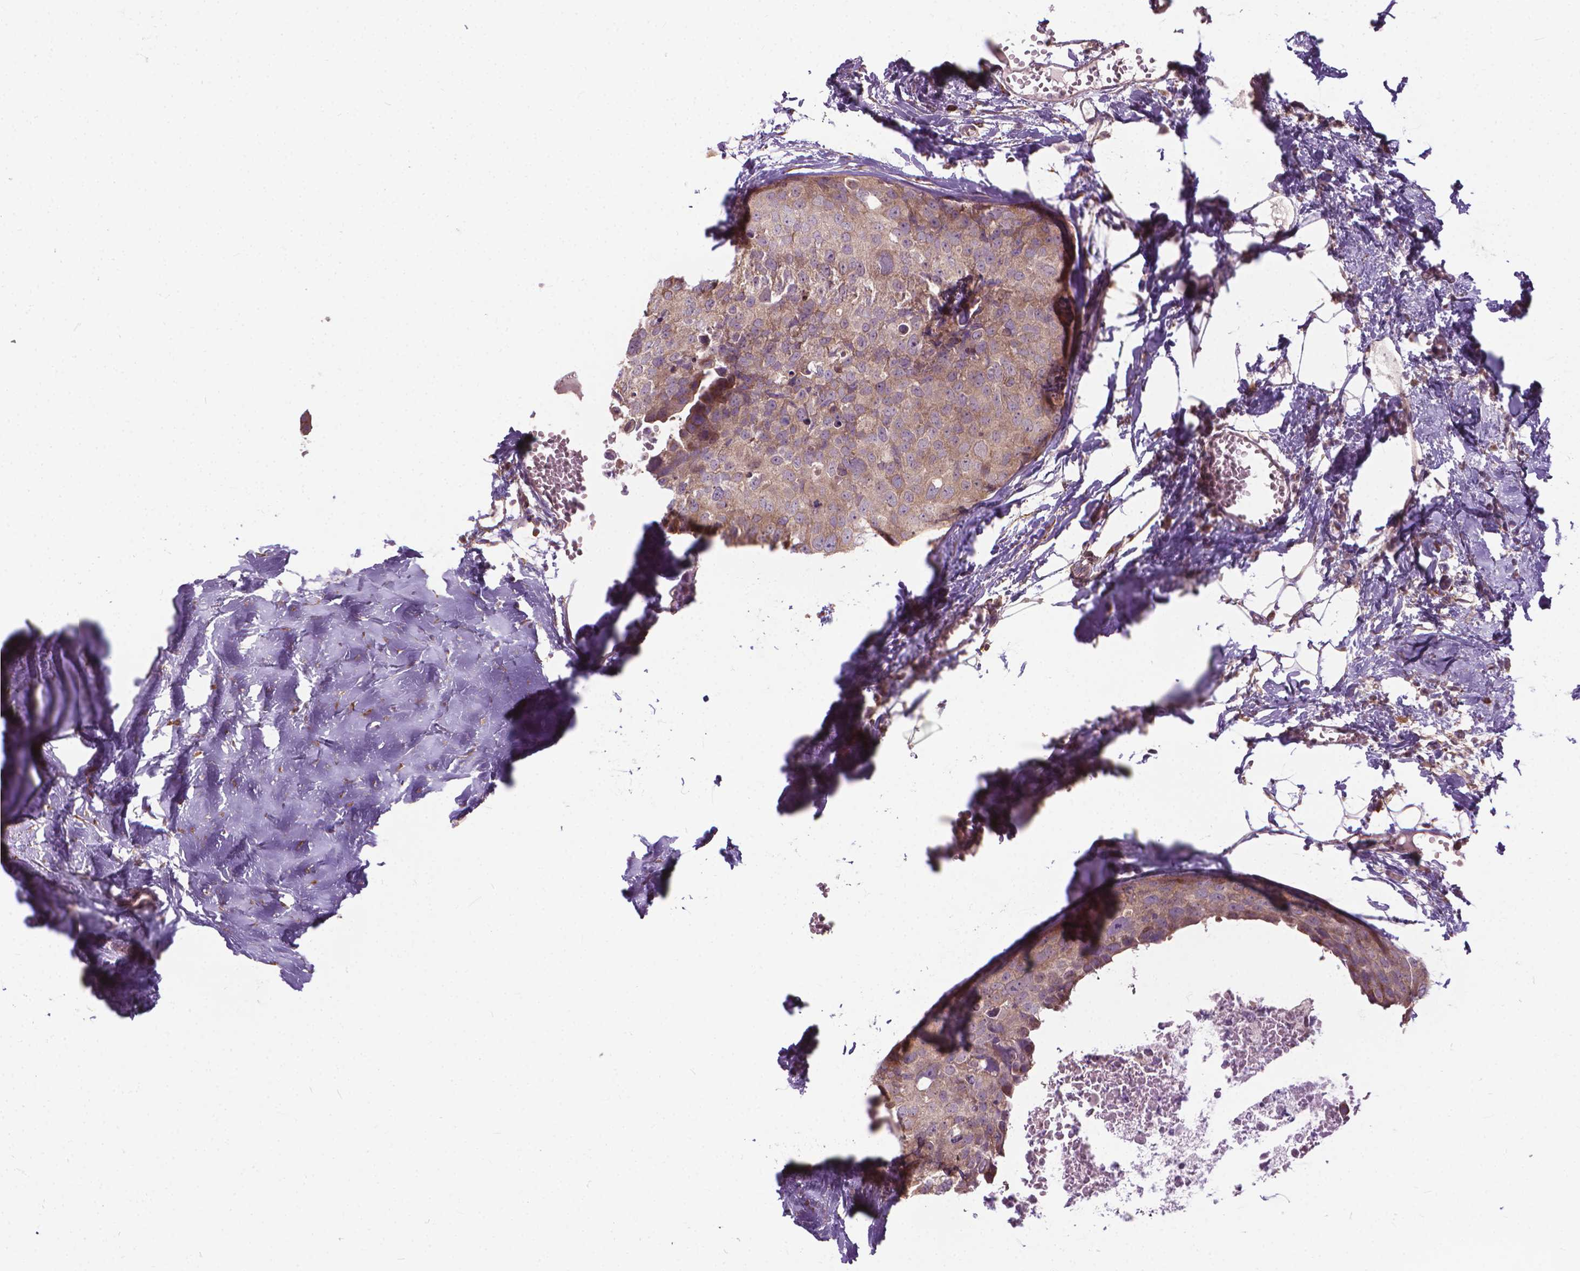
{"staining": {"intensity": "weak", "quantity": ">75%", "location": "cytoplasmic/membranous"}, "tissue": "breast cancer", "cell_type": "Tumor cells", "image_type": "cancer", "snomed": [{"axis": "morphology", "description": "Duct carcinoma"}, {"axis": "topography", "description": "Breast"}], "caption": "Breast cancer tissue displays weak cytoplasmic/membranous expression in approximately >75% of tumor cells, visualized by immunohistochemistry.", "gene": "NUDT1", "patient": {"sex": "female", "age": 38}}